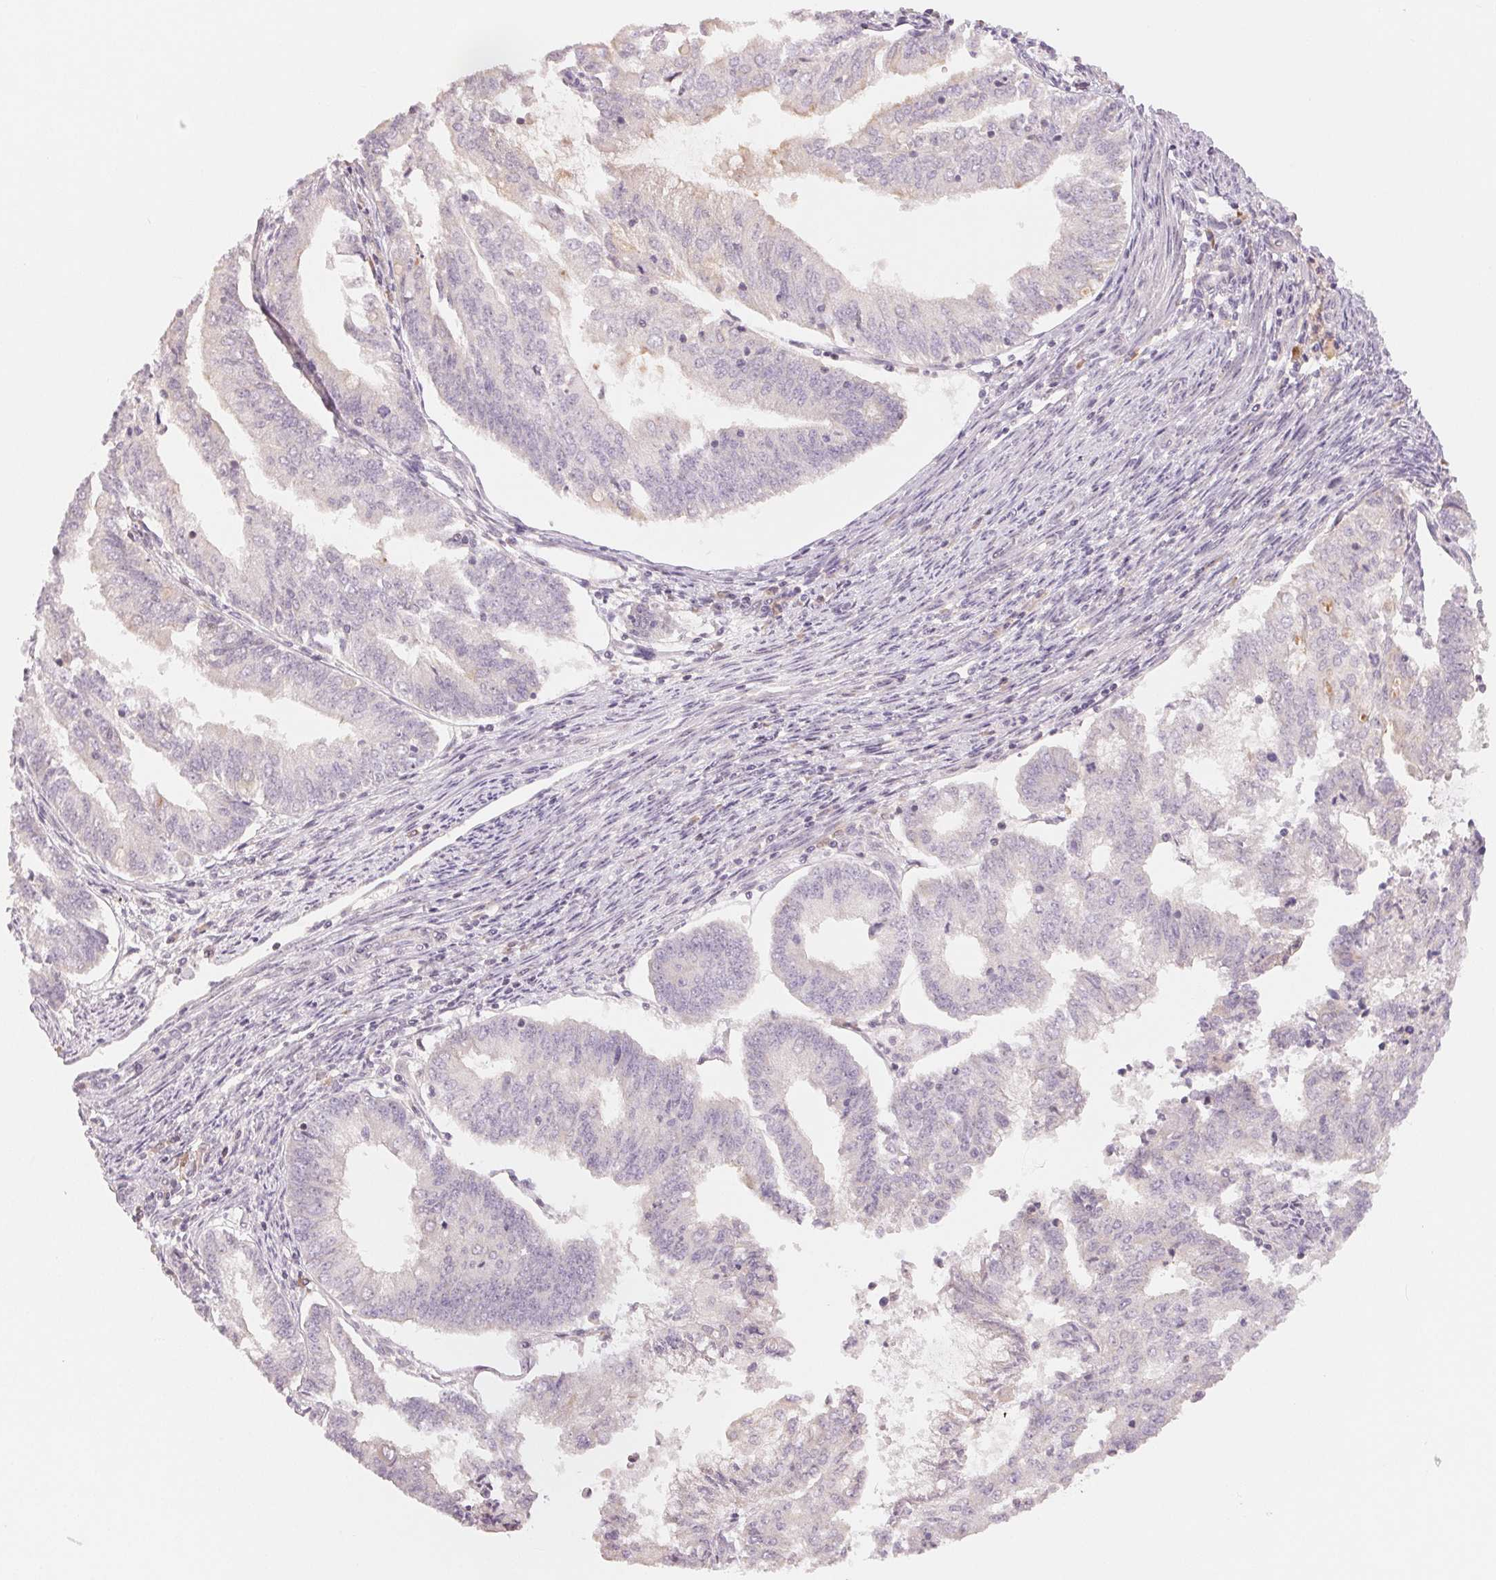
{"staining": {"intensity": "negative", "quantity": "none", "location": "none"}, "tissue": "endometrial cancer", "cell_type": "Tumor cells", "image_type": "cancer", "snomed": [{"axis": "morphology", "description": "Adenocarcinoma, NOS"}, {"axis": "topography", "description": "Endometrium"}], "caption": "Endometrial adenocarcinoma was stained to show a protein in brown. There is no significant staining in tumor cells.", "gene": "DENND2C", "patient": {"sex": "female", "age": 61}}